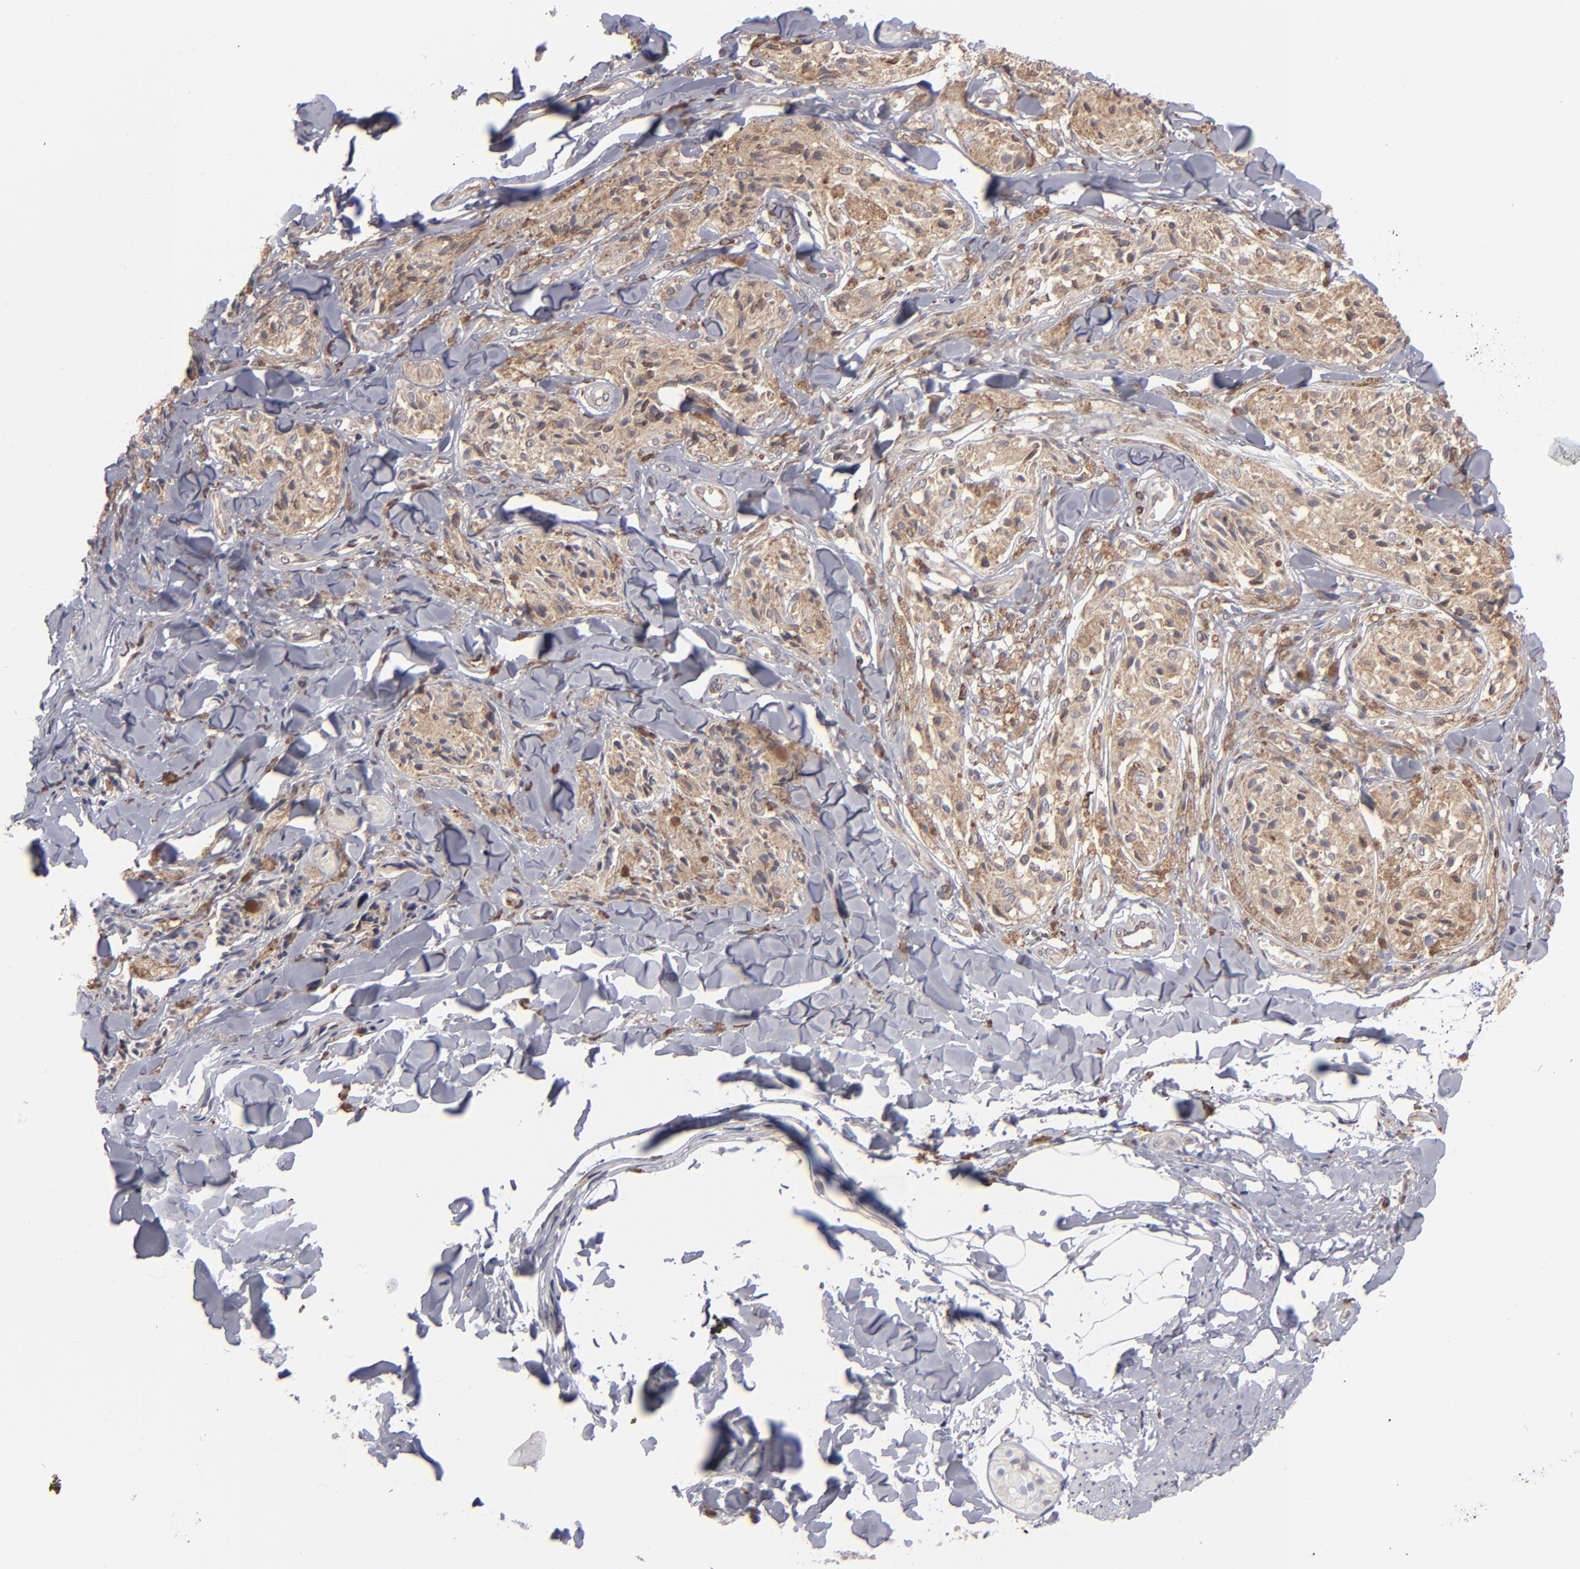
{"staining": {"intensity": "moderate", "quantity": ">75%", "location": "cytoplasmic/membranous"}, "tissue": "melanoma", "cell_type": "Tumor cells", "image_type": "cancer", "snomed": [{"axis": "morphology", "description": "Malignant melanoma, Metastatic site"}, {"axis": "topography", "description": "Skin"}], "caption": "Protein expression analysis of malignant melanoma (metastatic site) reveals moderate cytoplasmic/membranous expression in approximately >75% of tumor cells. (IHC, brightfield microscopy, high magnification).", "gene": "TMX1", "patient": {"sex": "female", "age": 66}}